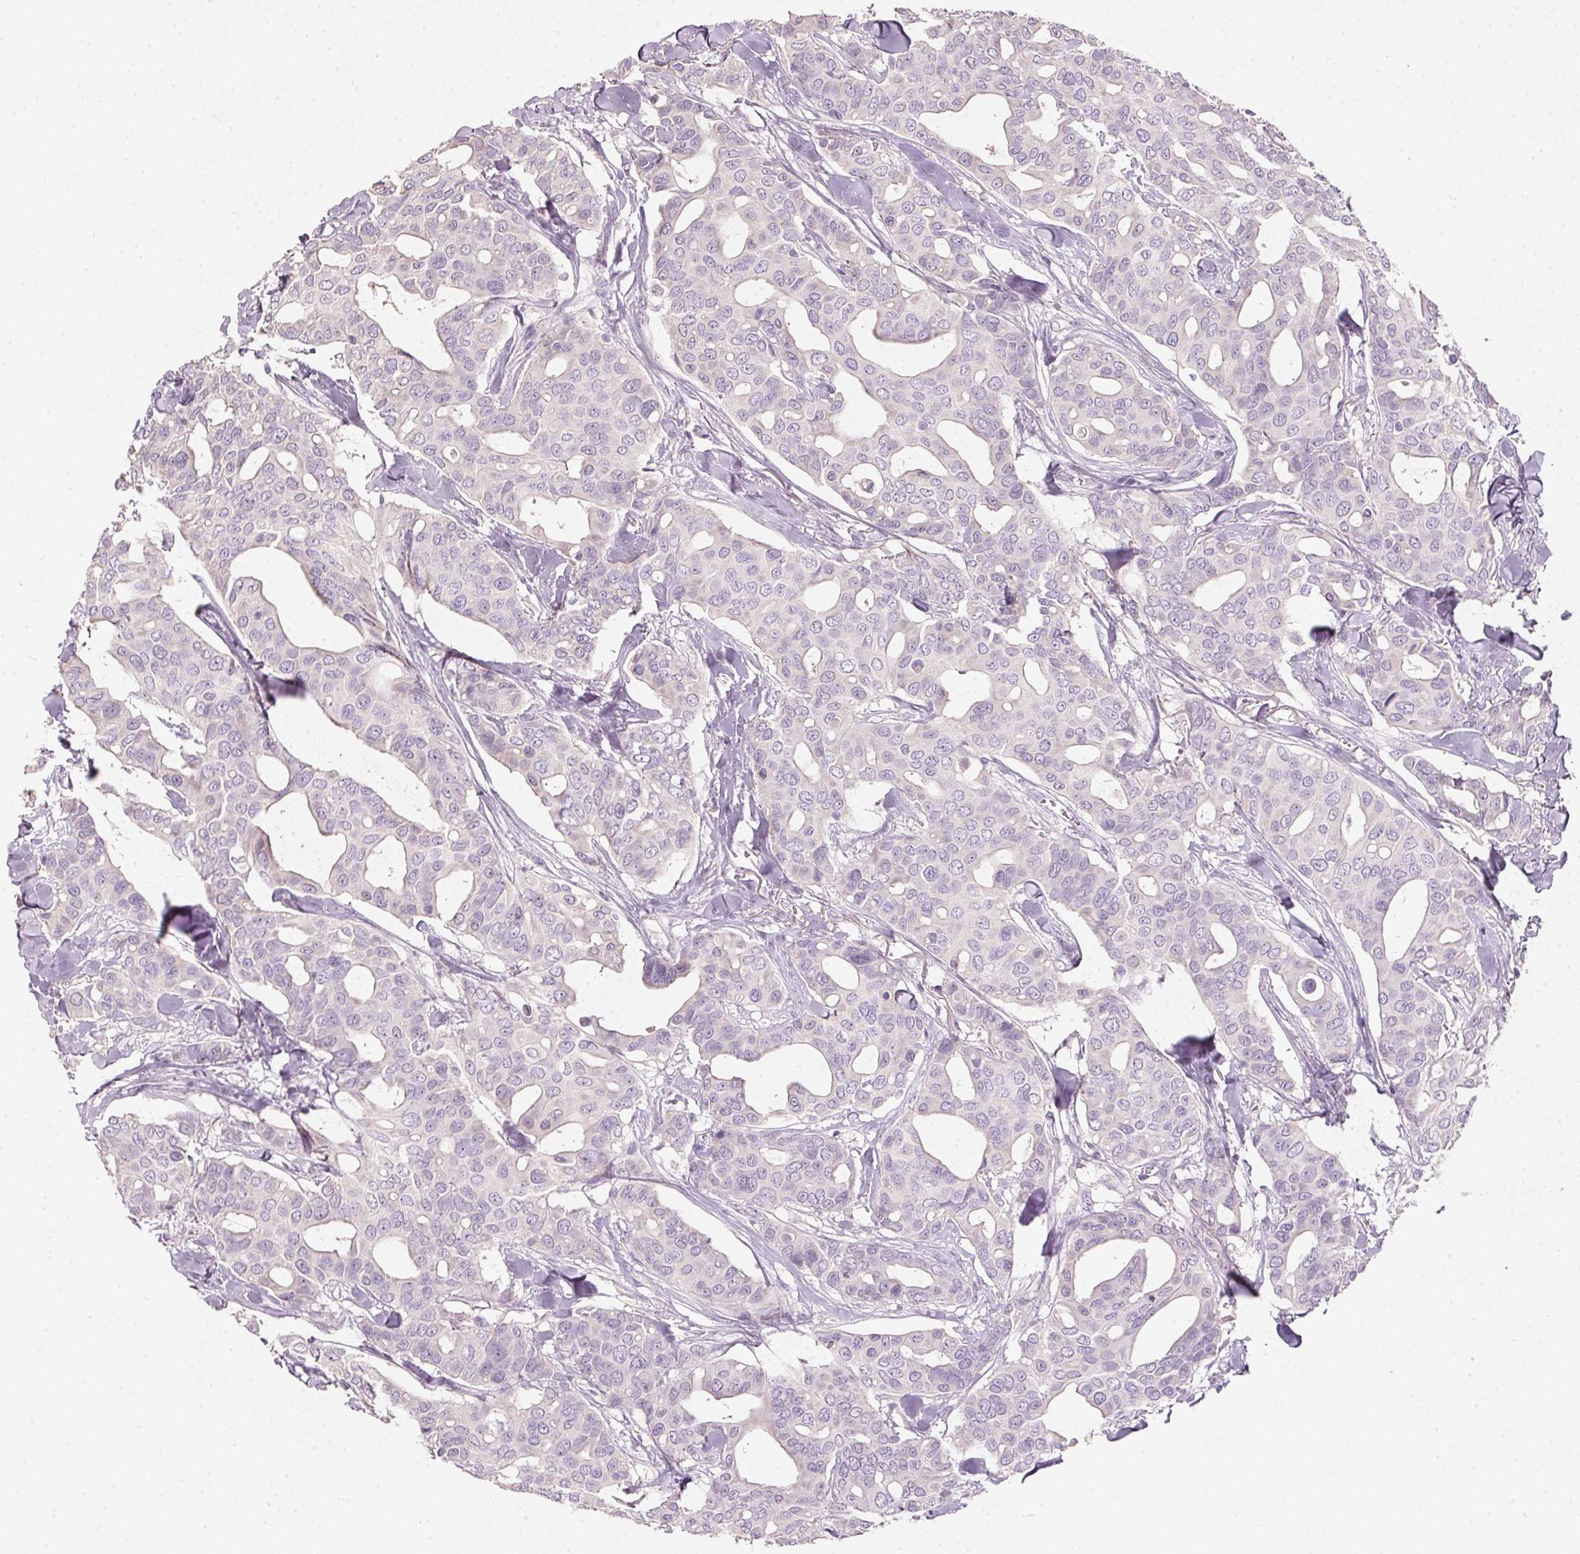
{"staining": {"intensity": "negative", "quantity": "none", "location": "none"}, "tissue": "breast cancer", "cell_type": "Tumor cells", "image_type": "cancer", "snomed": [{"axis": "morphology", "description": "Duct carcinoma"}, {"axis": "topography", "description": "Breast"}], "caption": "This photomicrograph is of breast cancer stained with IHC to label a protein in brown with the nuclei are counter-stained blue. There is no expression in tumor cells.", "gene": "HSD17B1", "patient": {"sex": "female", "age": 54}}